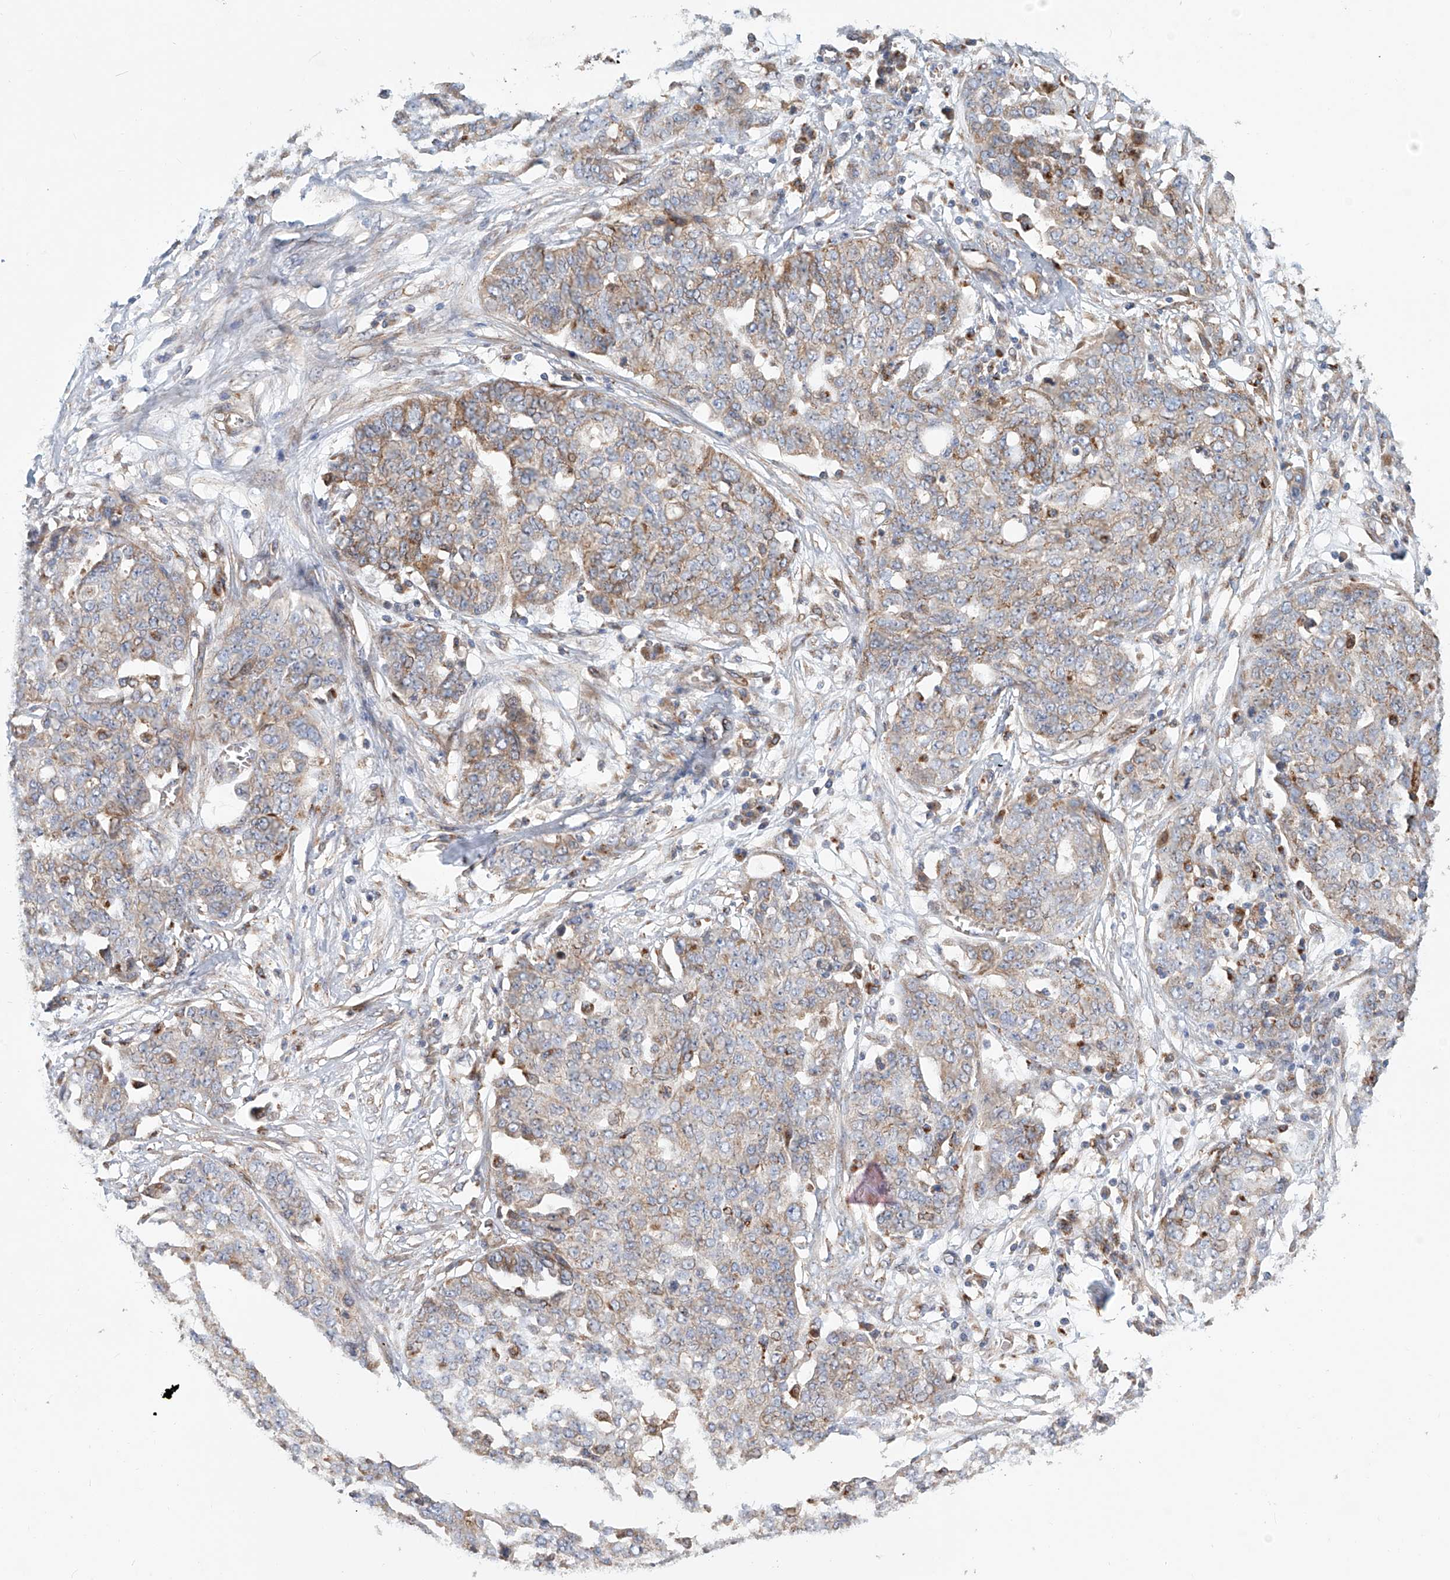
{"staining": {"intensity": "weak", "quantity": "25%-75%", "location": "cytoplasmic/membranous"}, "tissue": "ovarian cancer", "cell_type": "Tumor cells", "image_type": "cancer", "snomed": [{"axis": "morphology", "description": "Cystadenocarcinoma, serous, NOS"}, {"axis": "topography", "description": "Soft tissue"}, {"axis": "topography", "description": "Ovary"}], "caption": "Tumor cells show low levels of weak cytoplasmic/membranous staining in approximately 25%-75% of cells in ovarian cancer. (DAB = brown stain, brightfield microscopy at high magnification).", "gene": "HGSNAT", "patient": {"sex": "female", "age": 57}}